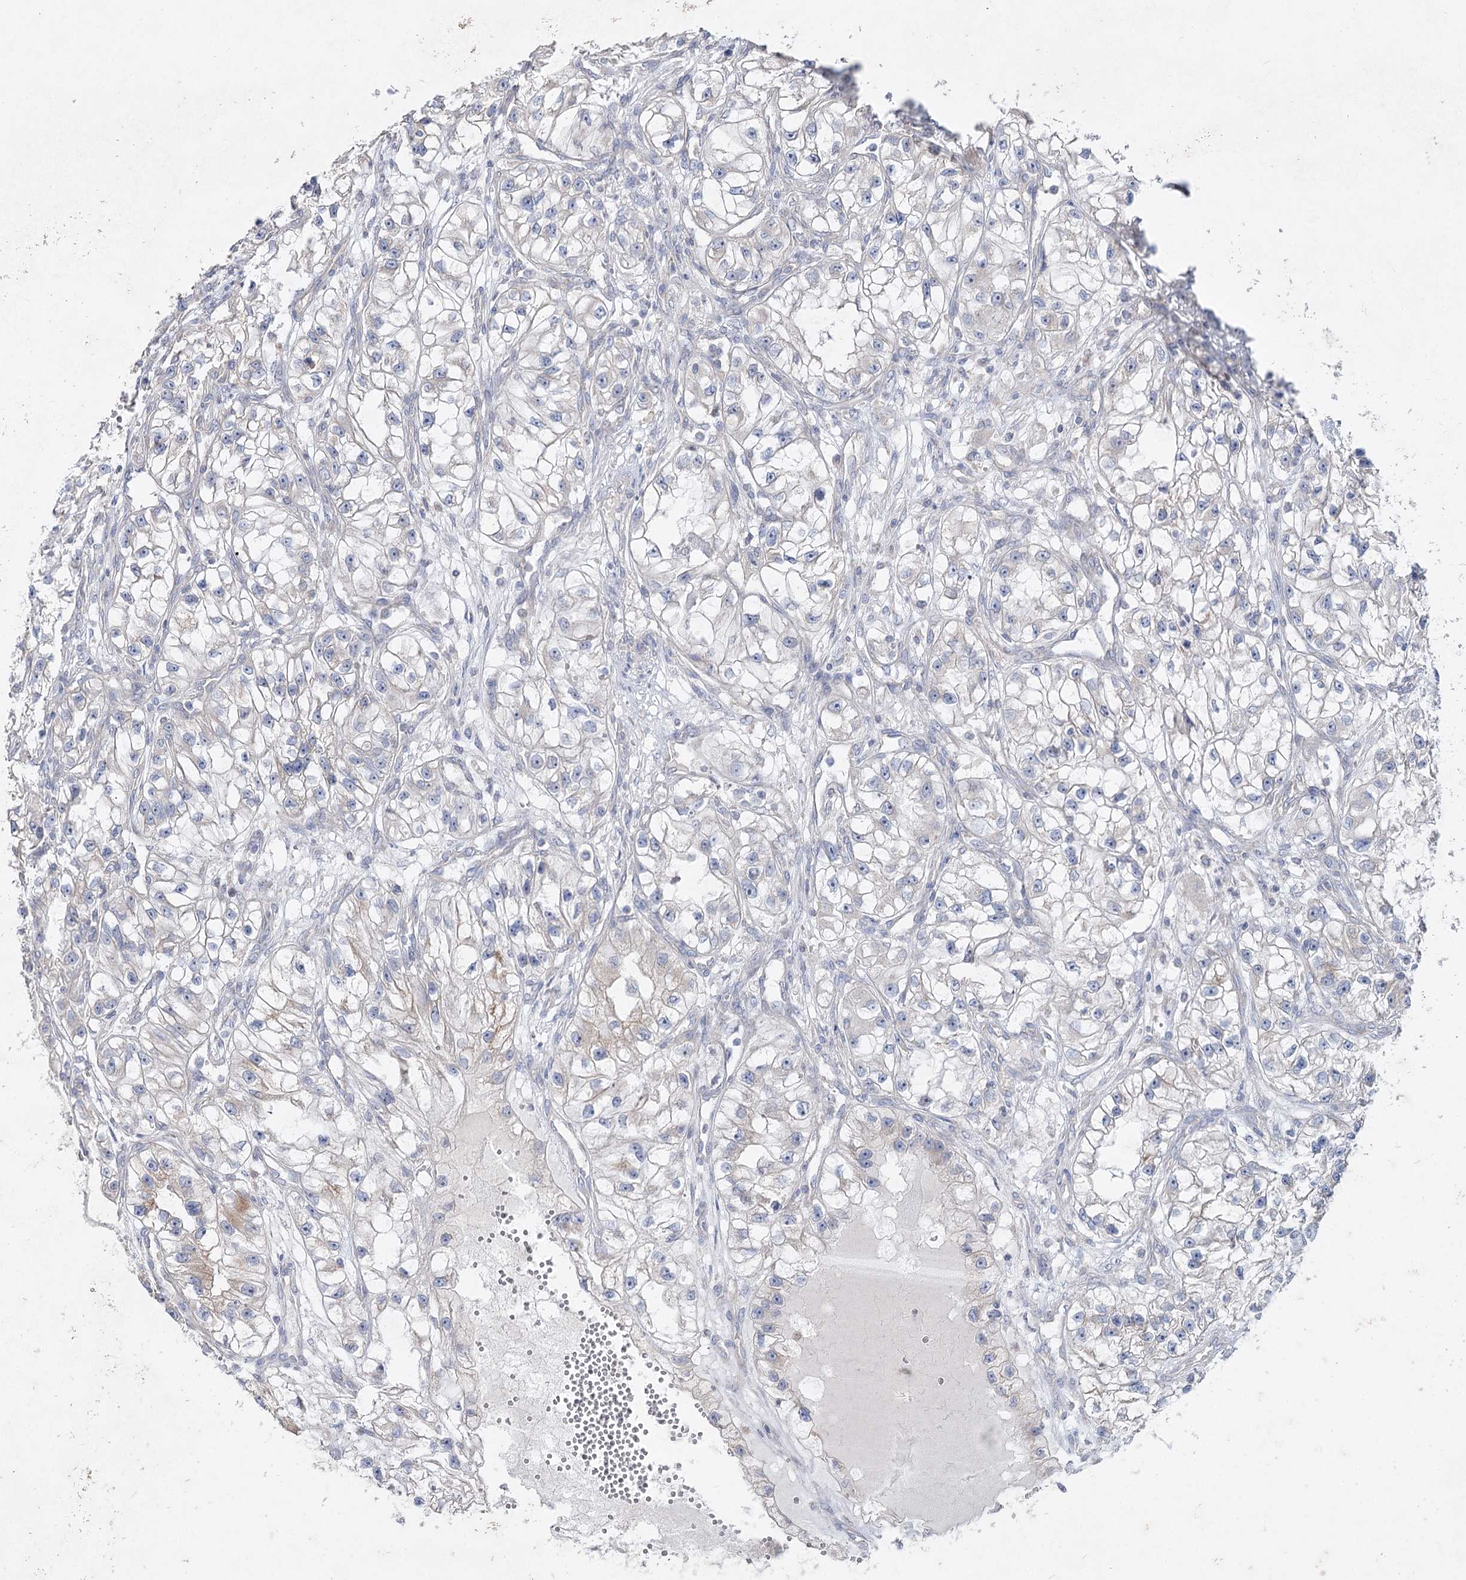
{"staining": {"intensity": "negative", "quantity": "none", "location": "none"}, "tissue": "renal cancer", "cell_type": "Tumor cells", "image_type": "cancer", "snomed": [{"axis": "morphology", "description": "Adenocarcinoma, NOS"}, {"axis": "topography", "description": "Kidney"}], "caption": "This image is of renal cancer stained with immunohistochemistry (IHC) to label a protein in brown with the nuclei are counter-stained blue. There is no positivity in tumor cells.", "gene": "TMEM187", "patient": {"sex": "female", "age": 57}}